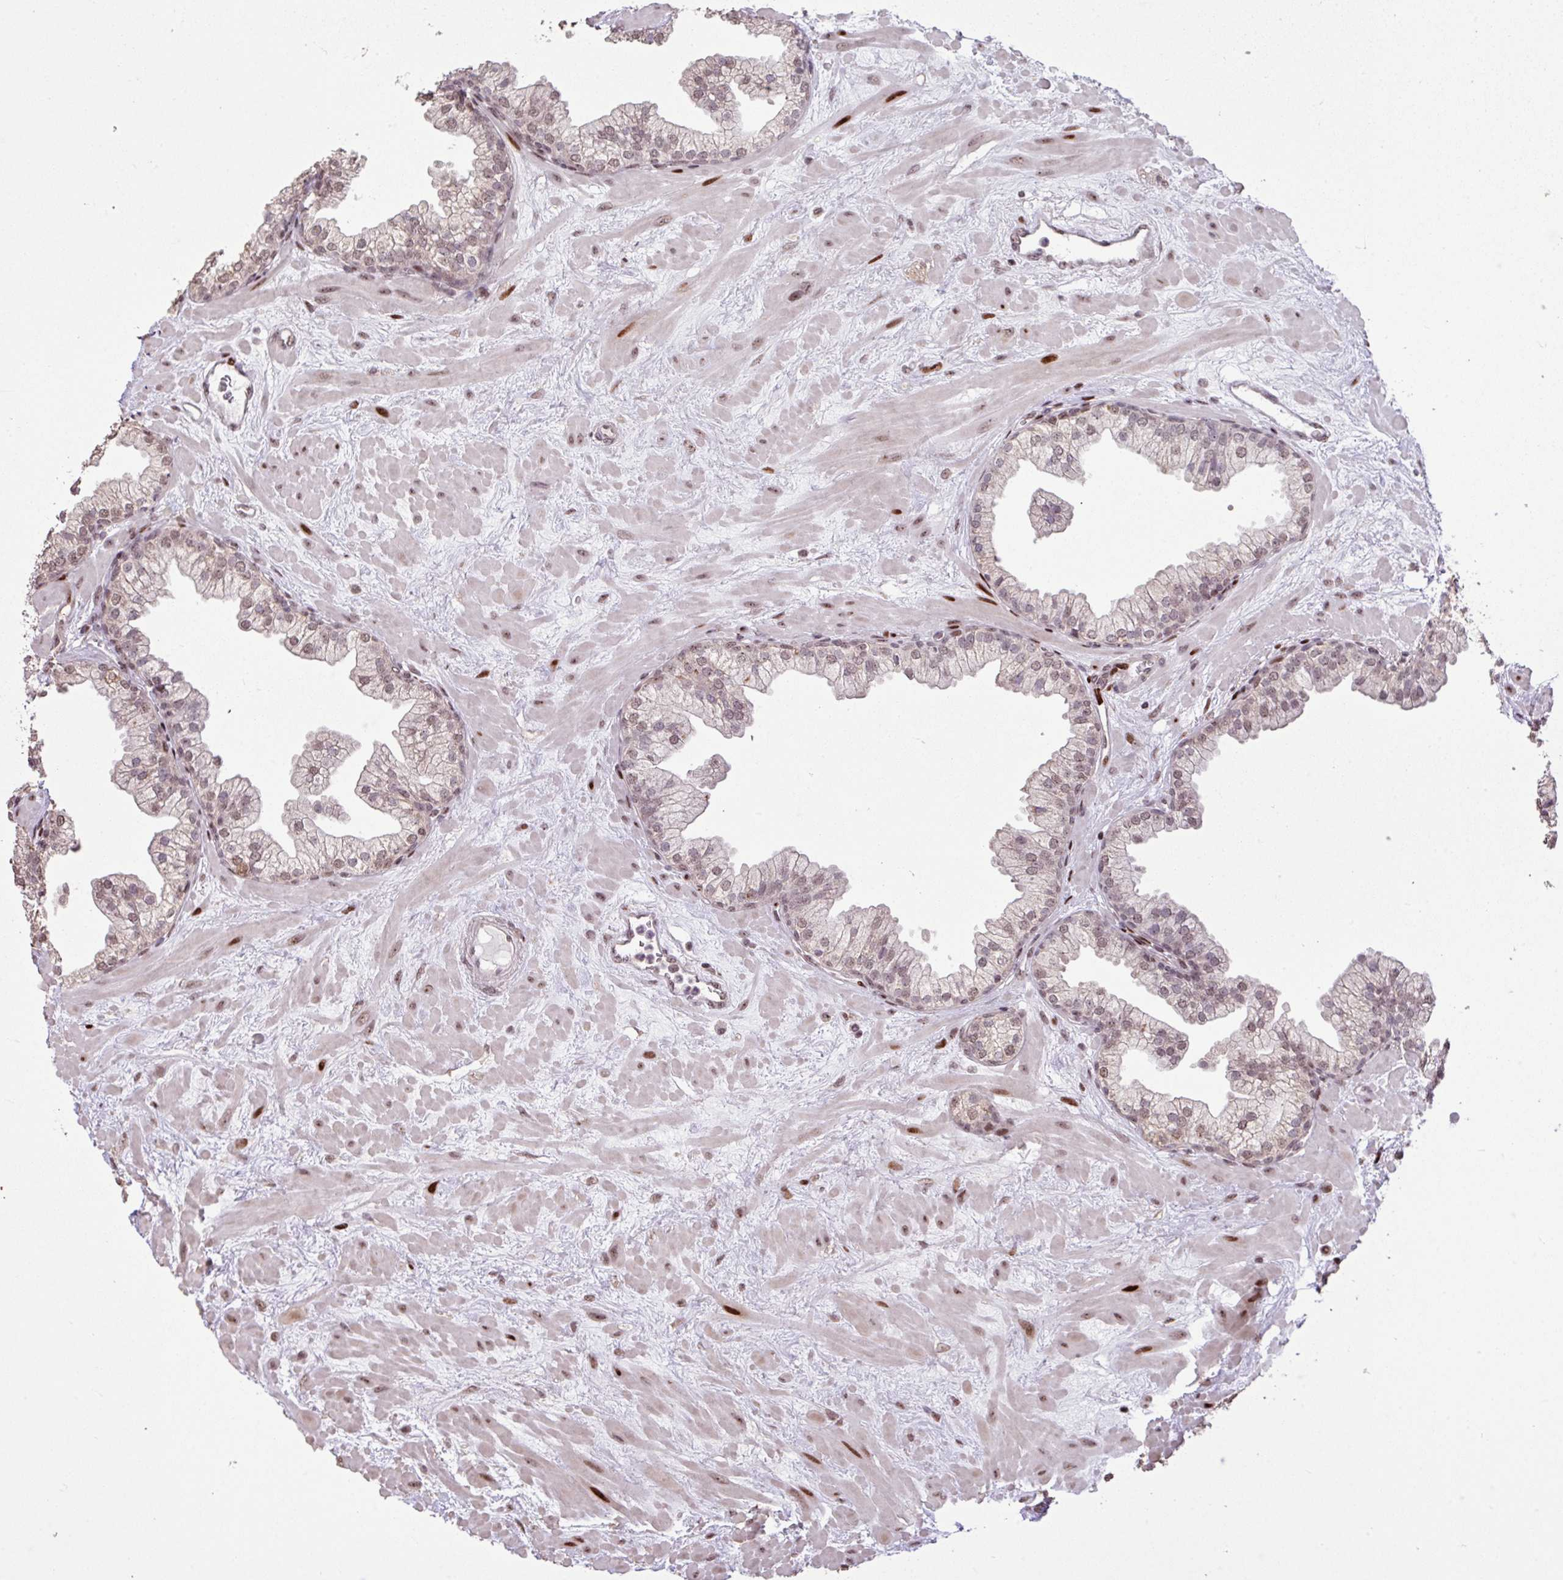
{"staining": {"intensity": "weak", "quantity": ">75%", "location": "nuclear"}, "tissue": "prostate", "cell_type": "Glandular cells", "image_type": "normal", "snomed": [{"axis": "morphology", "description": "Normal tissue, NOS"}, {"axis": "topography", "description": "Prostate"}, {"axis": "topography", "description": "Peripheral nerve tissue"}], "caption": "Protein staining of normal prostate shows weak nuclear expression in about >75% of glandular cells. (DAB (3,3'-diaminobenzidine) IHC with brightfield microscopy, high magnification).", "gene": "ZNF709", "patient": {"sex": "male", "age": 61}}